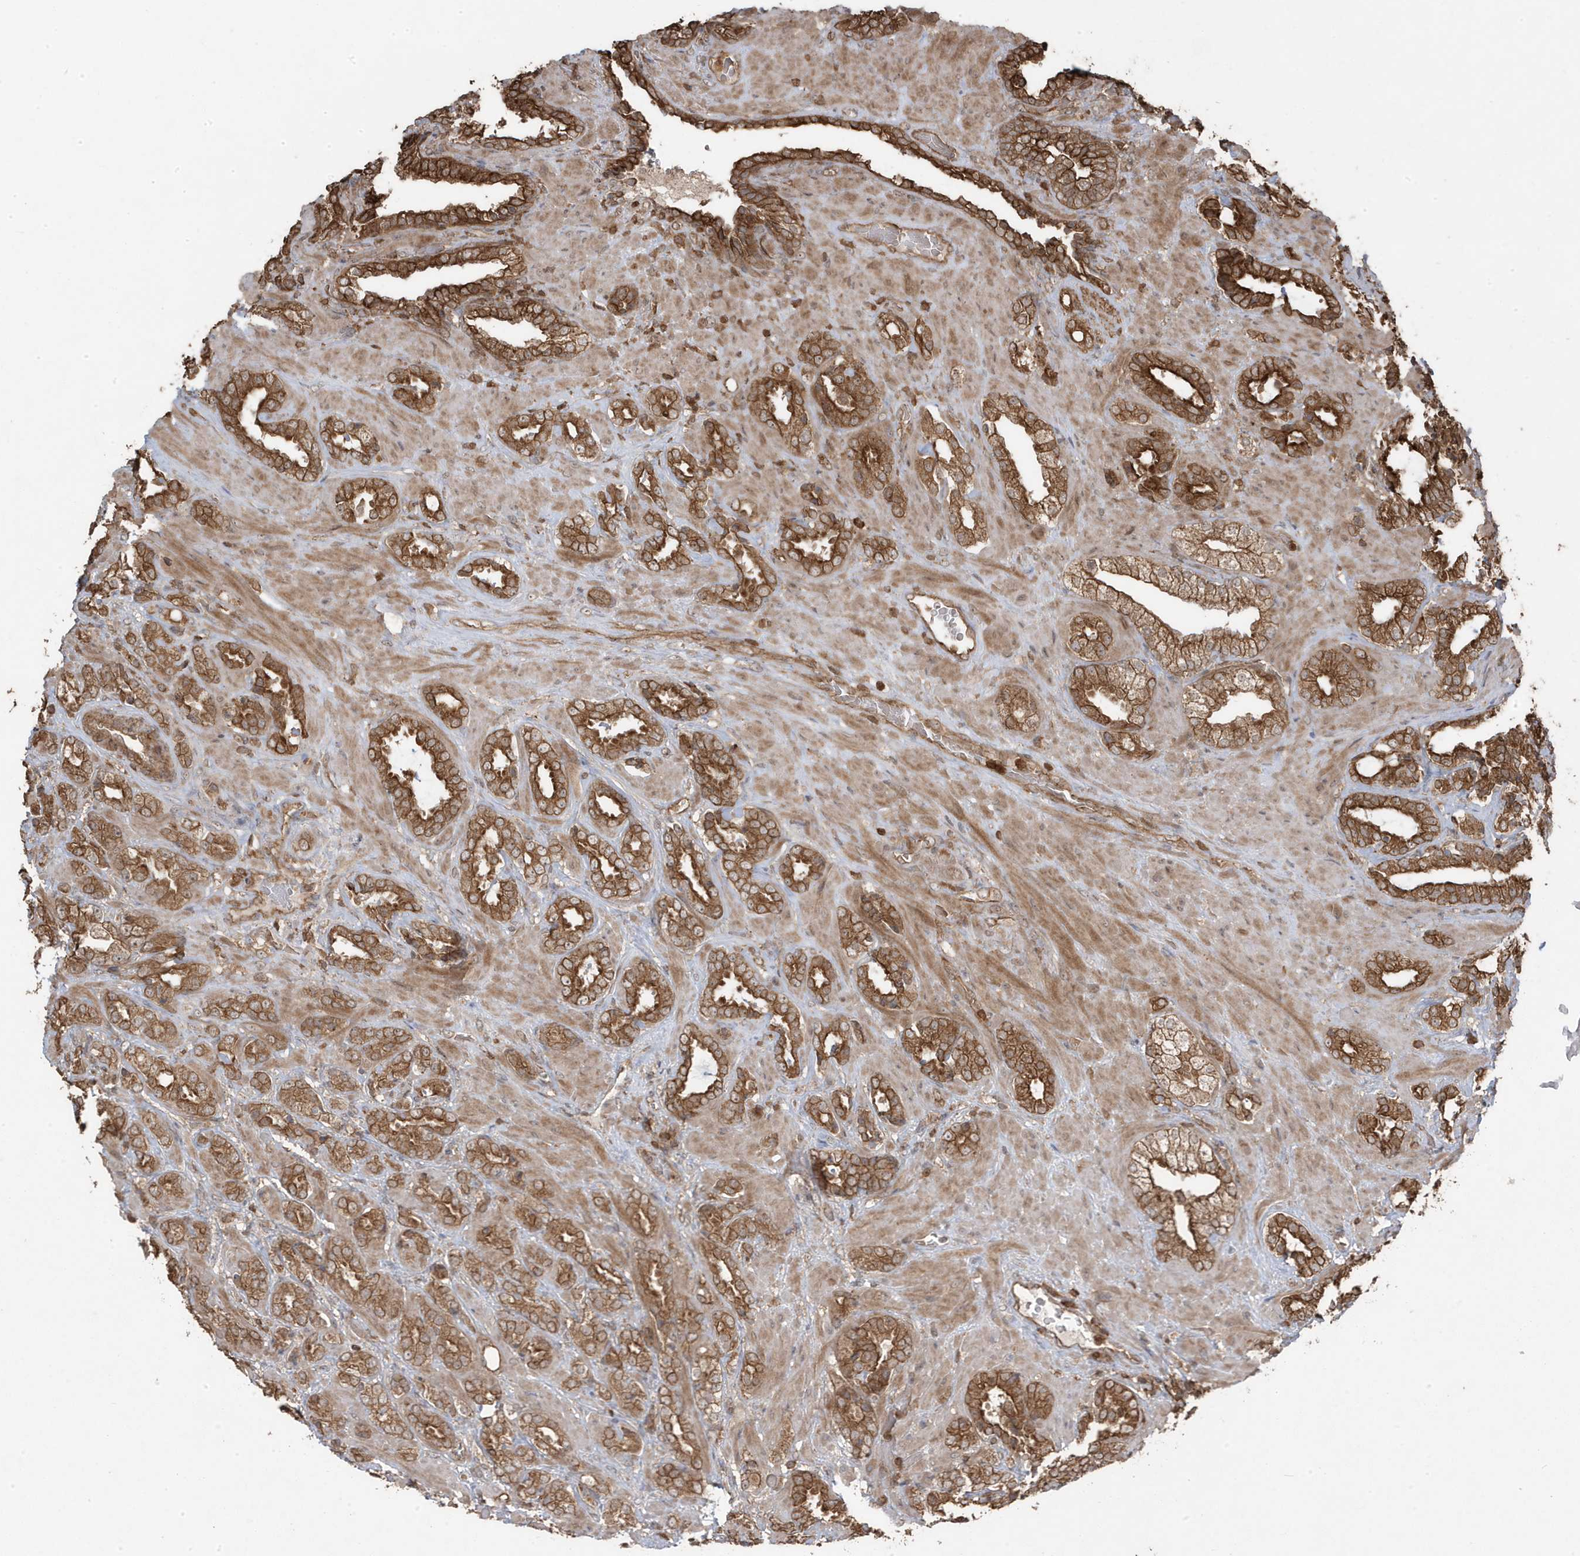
{"staining": {"intensity": "strong", "quantity": ">75%", "location": "cytoplasmic/membranous"}, "tissue": "prostate cancer", "cell_type": "Tumor cells", "image_type": "cancer", "snomed": [{"axis": "morphology", "description": "Adenocarcinoma, High grade"}, {"axis": "topography", "description": "Prostate"}], "caption": "Prostate high-grade adenocarcinoma stained with a brown dye displays strong cytoplasmic/membranous positive expression in approximately >75% of tumor cells.", "gene": "ASAP1", "patient": {"sex": "male", "age": 64}}